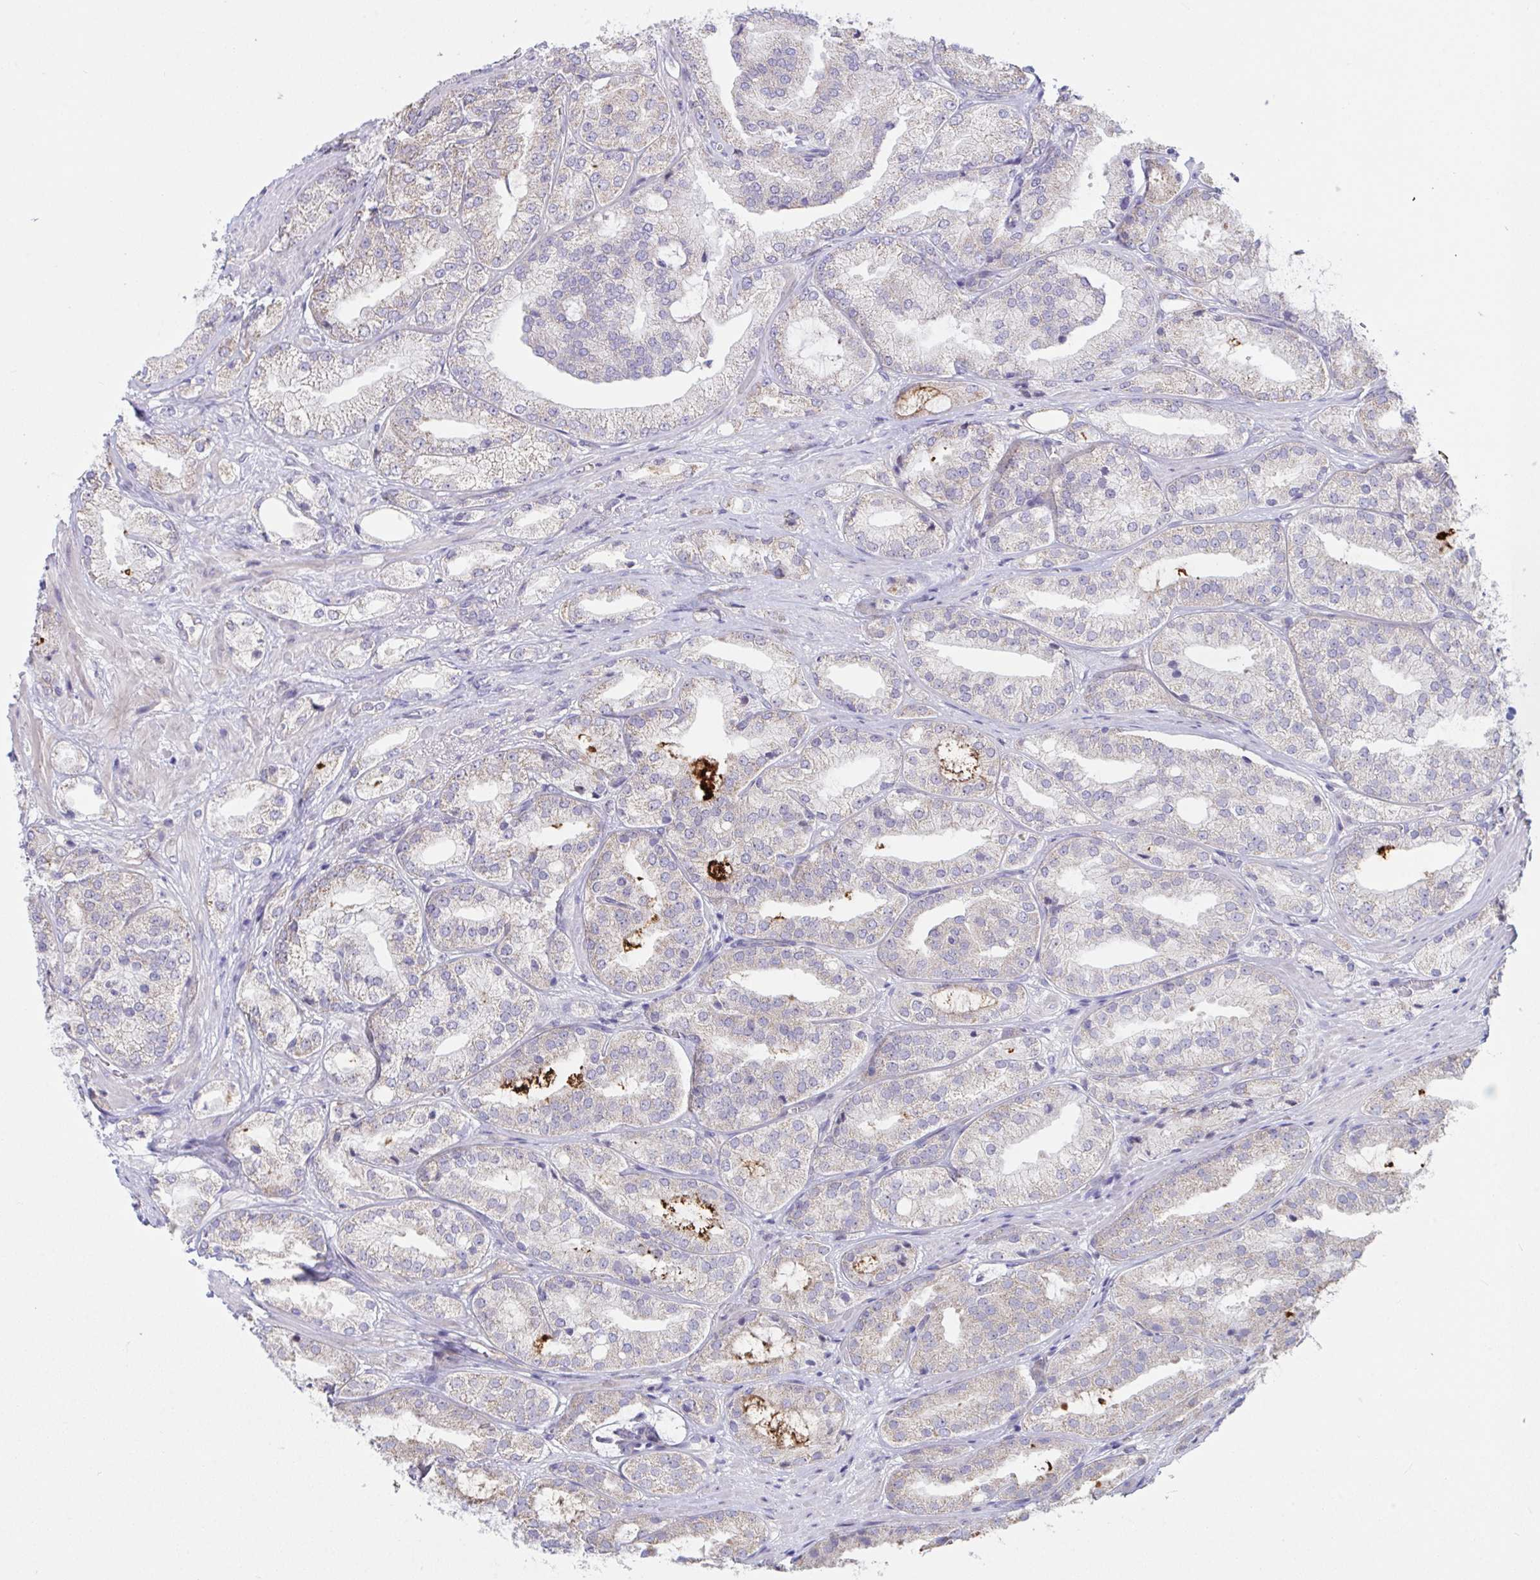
{"staining": {"intensity": "negative", "quantity": "none", "location": "none"}, "tissue": "prostate cancer", "cell_type": "Tumor cells", "image_type": "cancer", "snomed": [{"axis": "morphology", "description": "Adenocarcinoma, High grade"}, {"axis": "topography", "description": "Prostate"}], "caption": "An image of human prostate high-grade adenocarcinoma is negative for staining in tumor cells.", "gene": "IL37", "patient": {"sex": "male", "age": 68}}